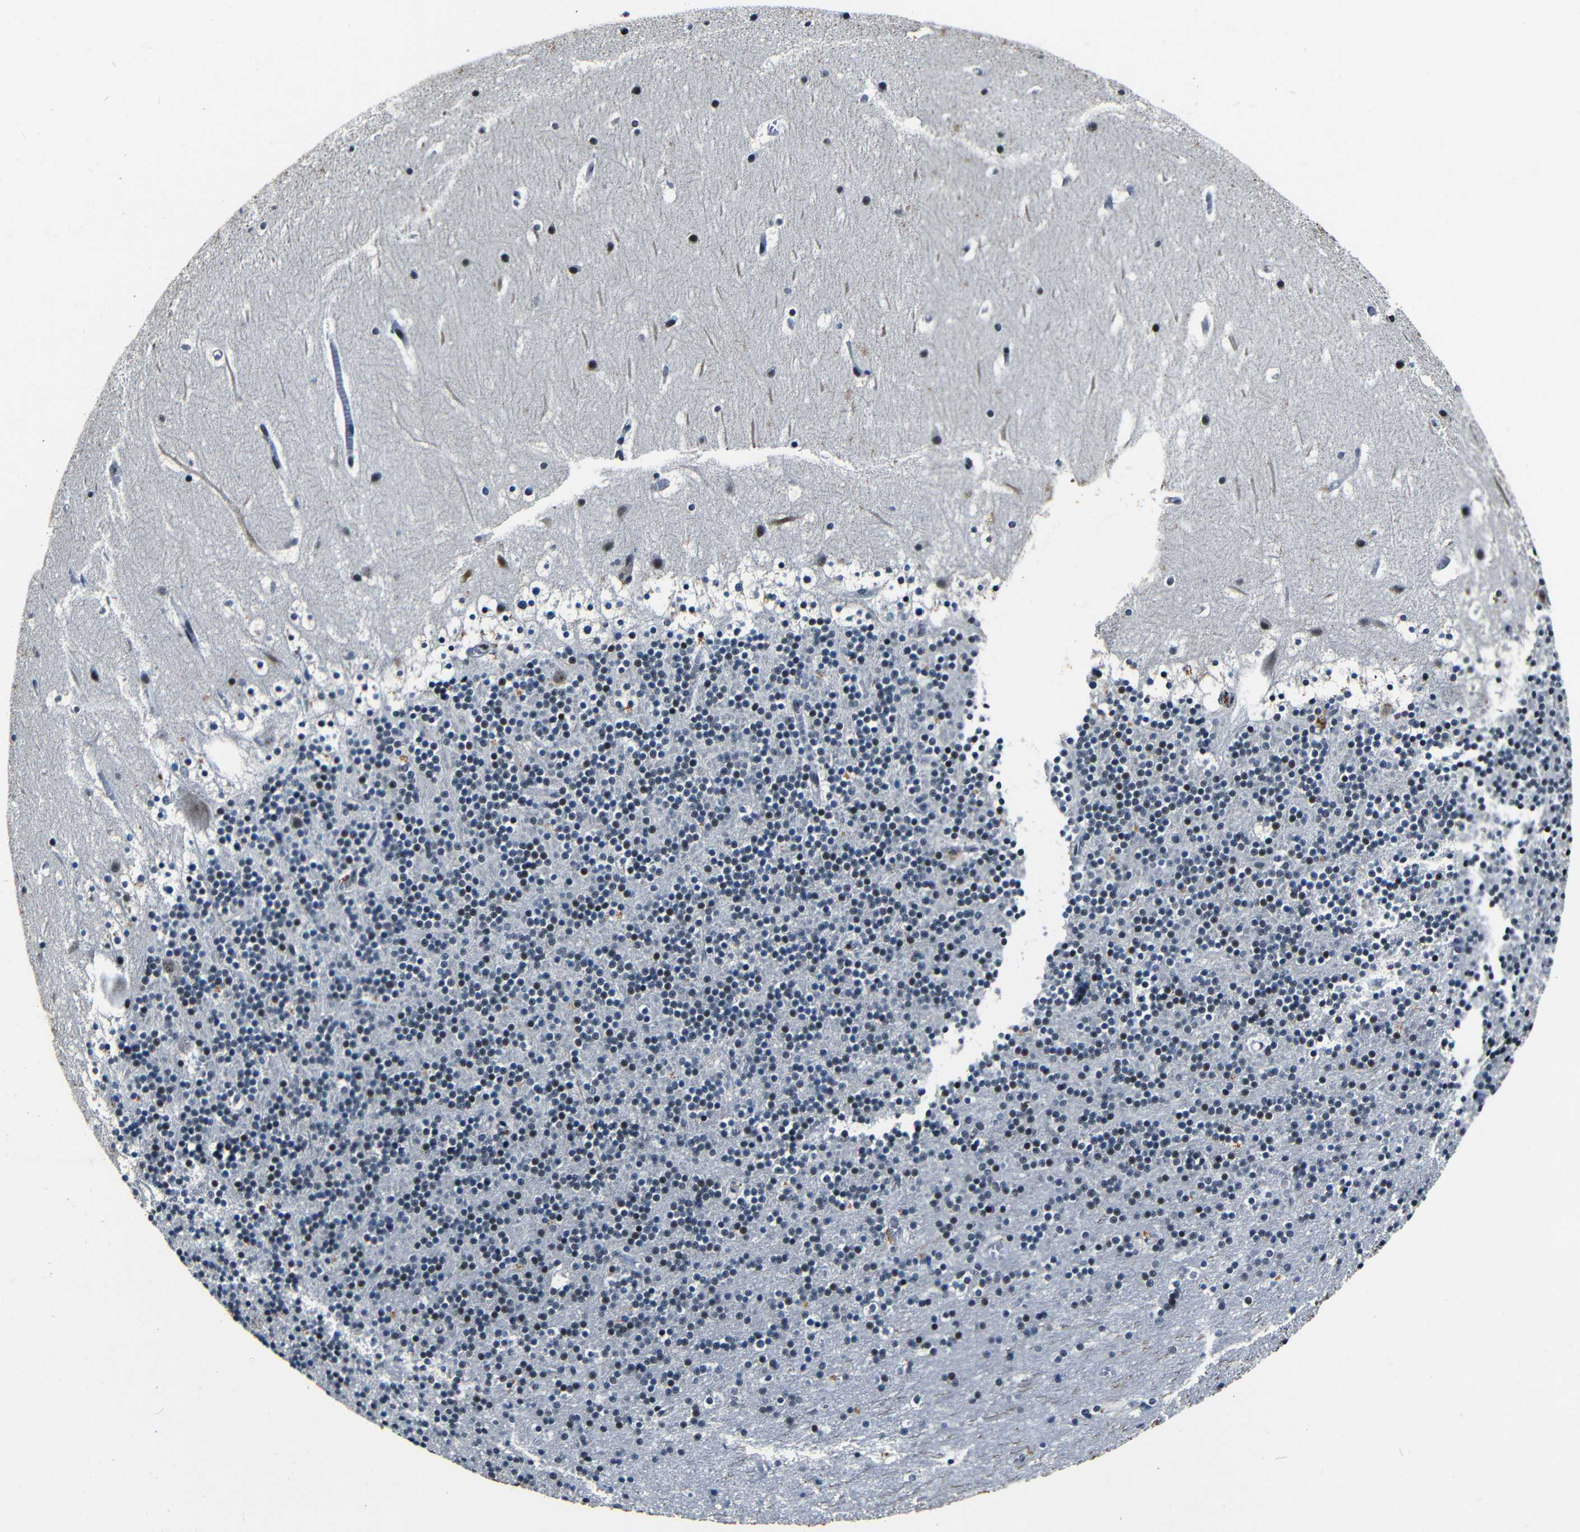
{"staining": {"intensity": "weak", "quantity": "25%-75%", "location": "nuclear"}, "tissue": "cerebellum", "cell_type": "Cells in granular layer", "image_type": "normal", "snomed": [{"axis": "morphology", "description": "Normal tissue, NOS"}, {"axis": "topography", "description": "Cerebellum"}], "caption": "The image reveals staining of normal cerebellum, revealing weak nuclear protein staining (brown color) within cells in granular layer. (Brightfield microscopy of DAB IHC at high magnification).", "gene": "FOXD4L1", "patient": {"sex": "male", "age": 45}}